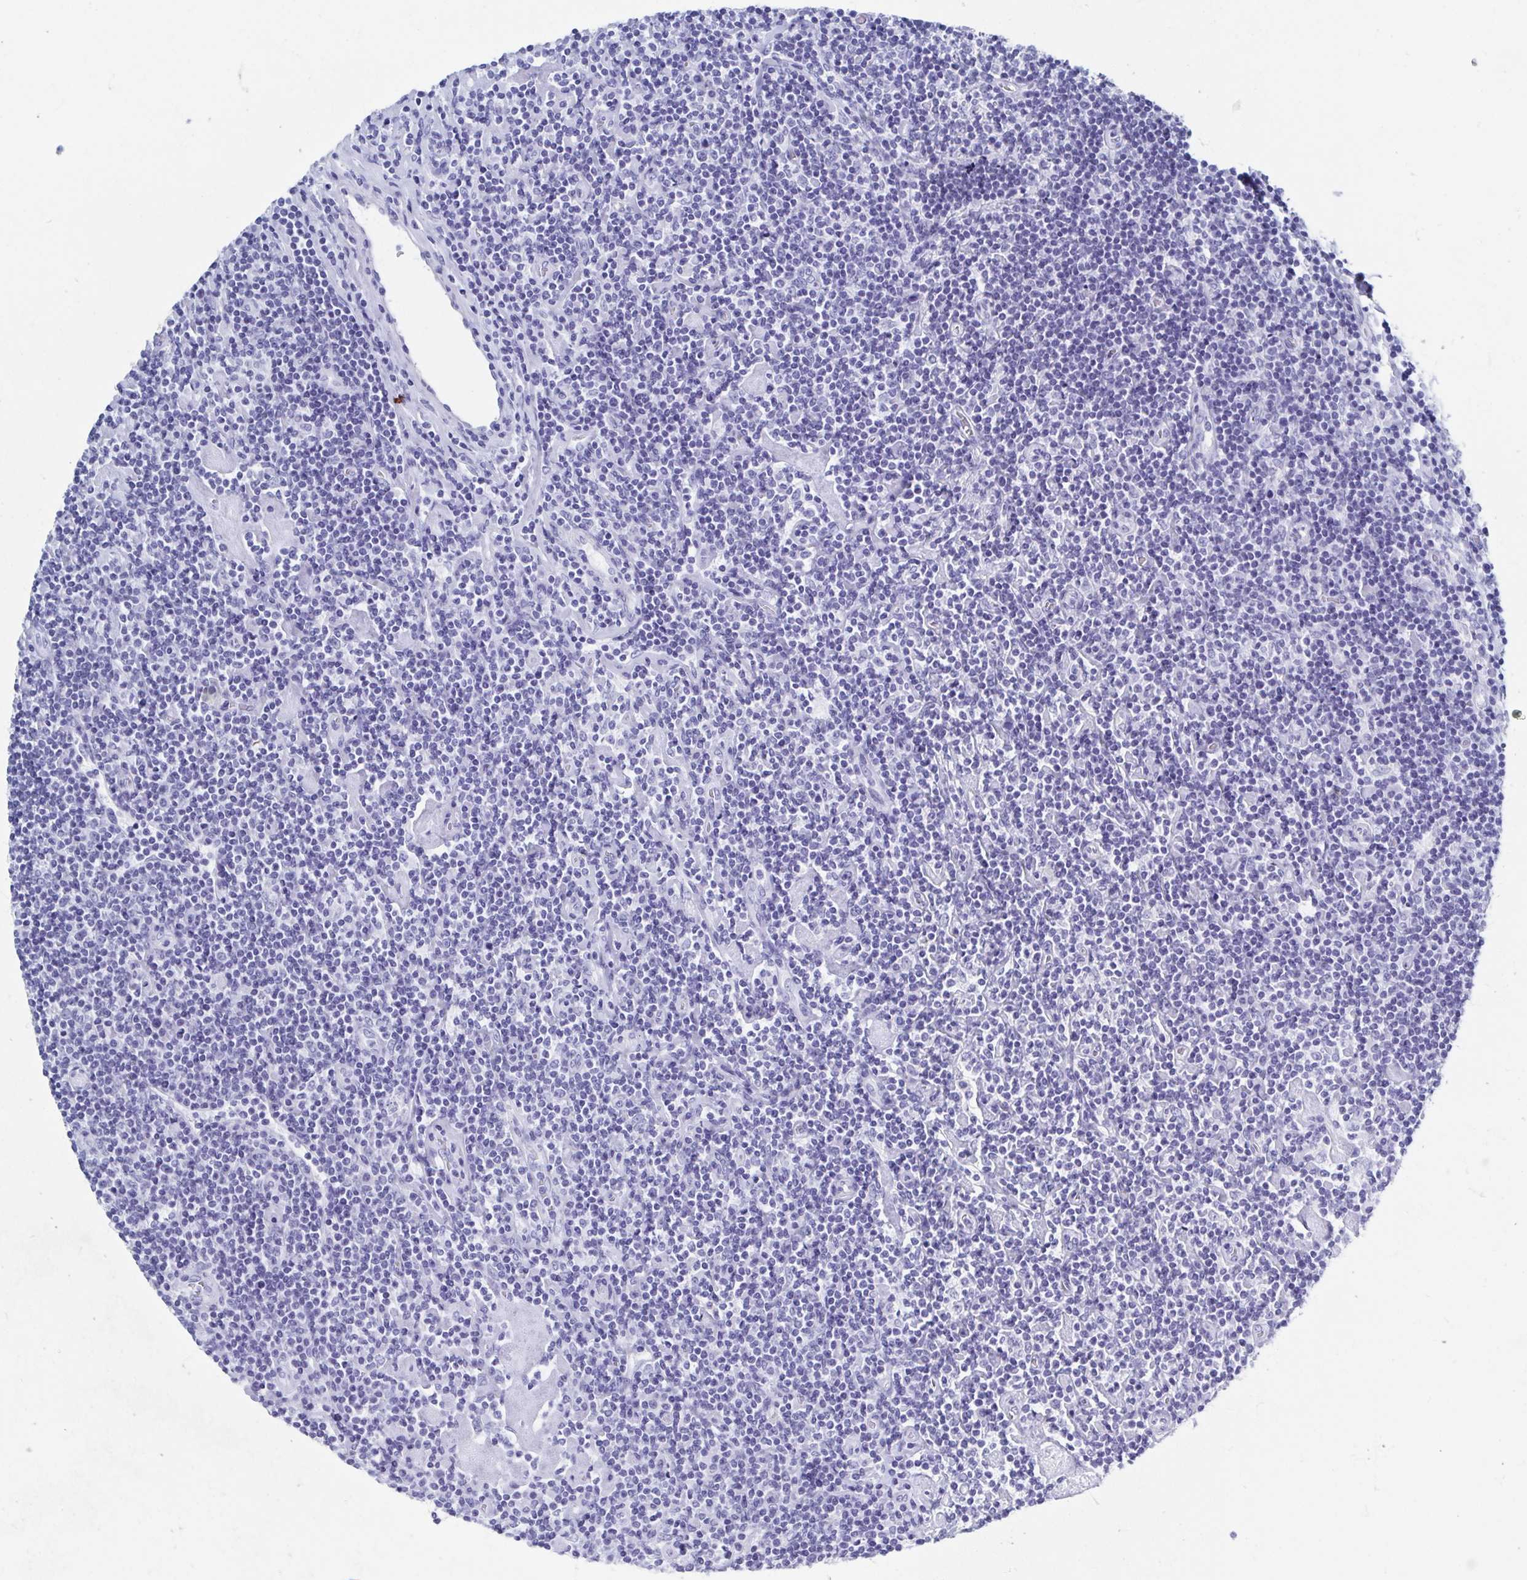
{"staining": {"intensity": "negative", "quantity": "none", "location": "none"}, "tissue": "lymphoma", "cell_type": "Tumor cells", "image_type": "cancer", "snomed": [{"axis": "morphology", "description": "Hodgkin's disease, NOS"}, {"axis": "topography", "description": "Lymph node"}], "caption": "IHC of human lymphoma demonstrates no staining in tumor cells. Nuclei are stained in blue.", "gene": "C10orf53", "patient": {"sex": "male", "age": 40}}